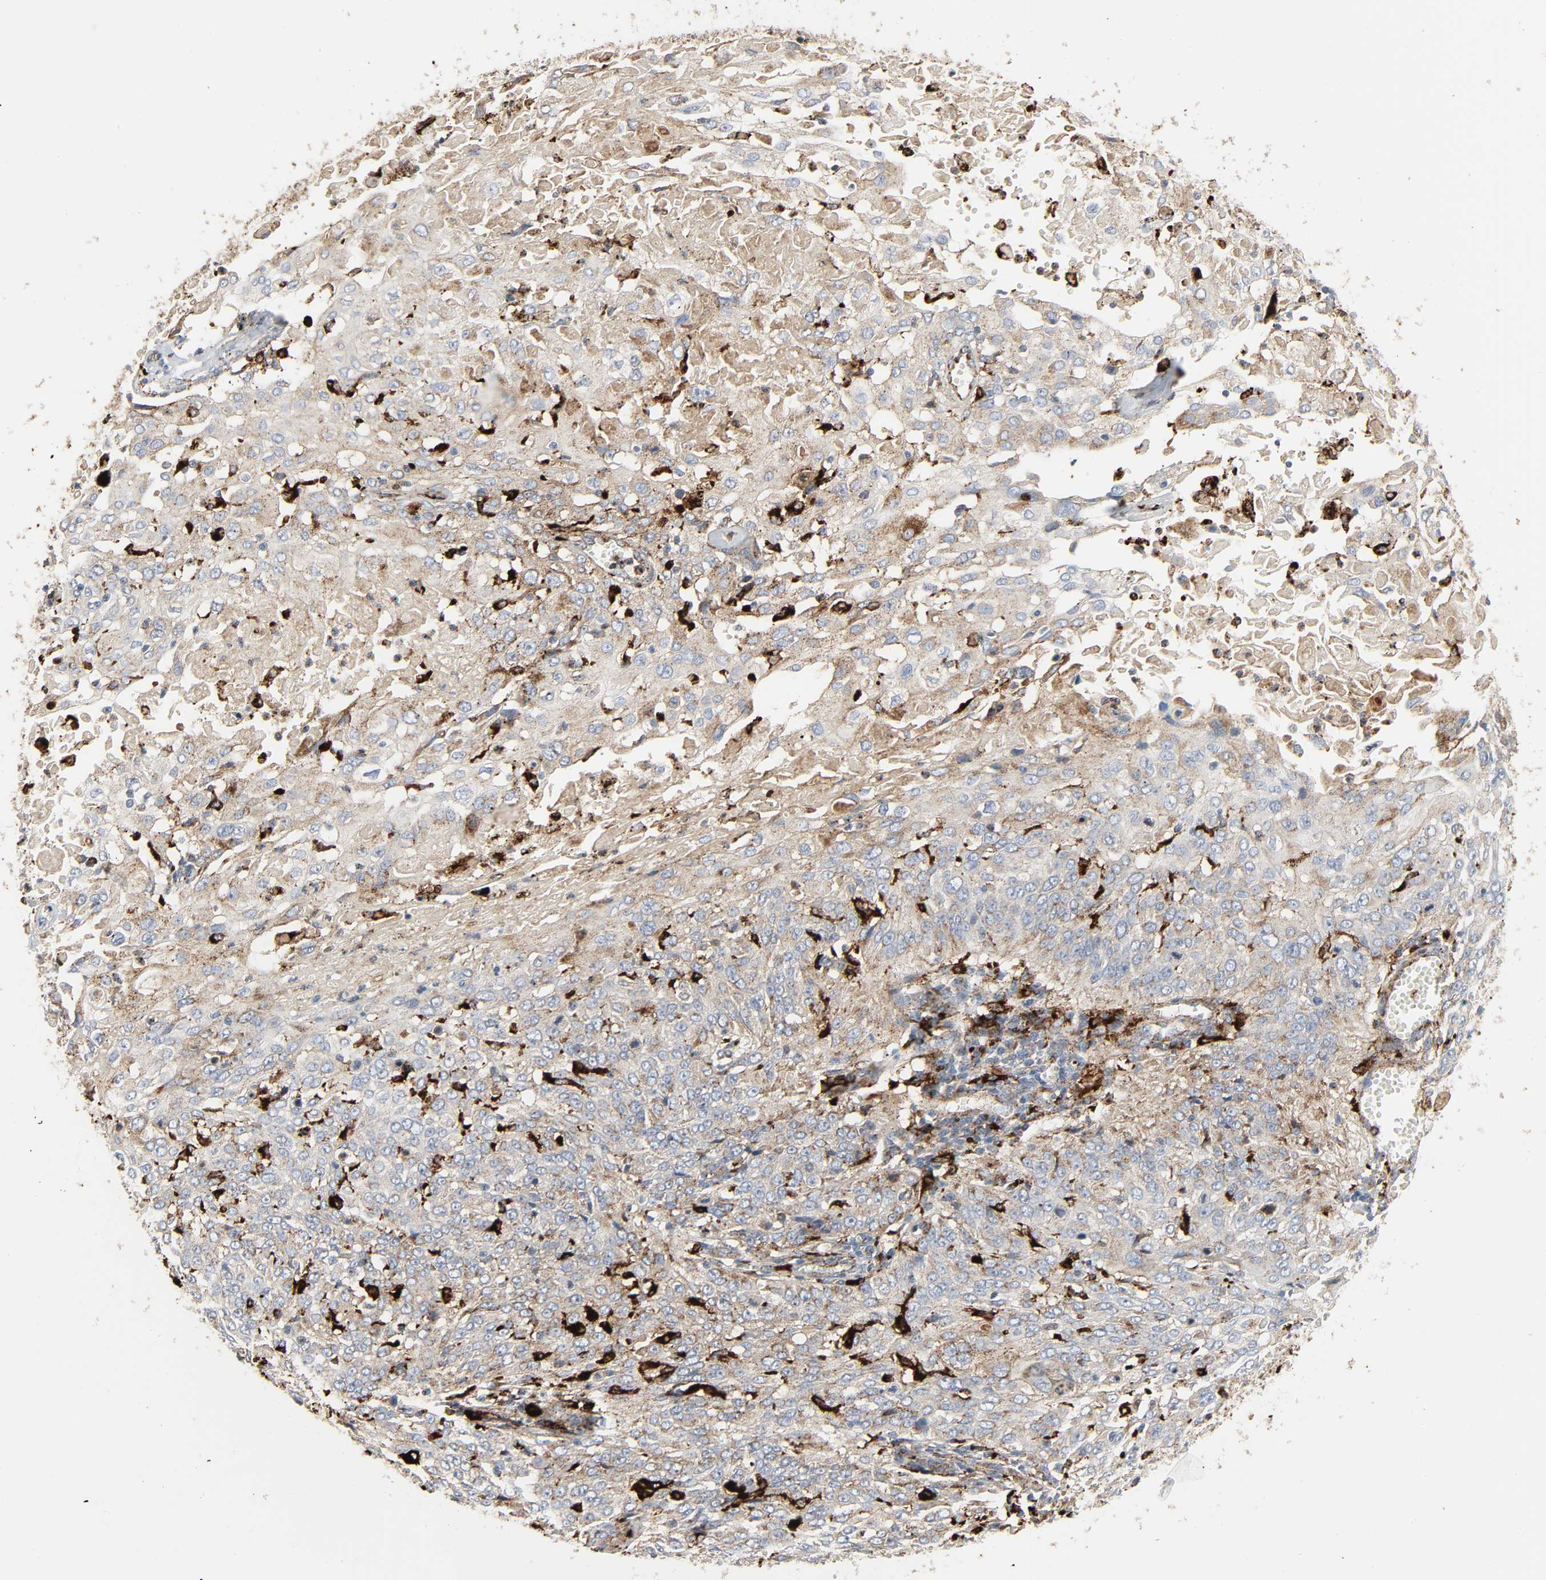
{"staining": {"intensity": "weak", "quantity": ">75%", "location": "cytoplasmic/membranous"}, "tissue": "cervical cancer", "cell_type": "Tumor cells", "image_type": "cancer", "snomed": [{"axis": "morphology", "description": "Squamous cell carcinoma, NOS"}, {"axis": "topography", "description": "Cervix"}], "caption": "Cervical cancer (squamous cell carcinoma) stained for a protein (brown) exhibits weak cytoplasmic/membranous positive expression in approximately >75% of tumor cells.", "gene": "PSAP", "patient": {"sex": "female", "age": 39}}